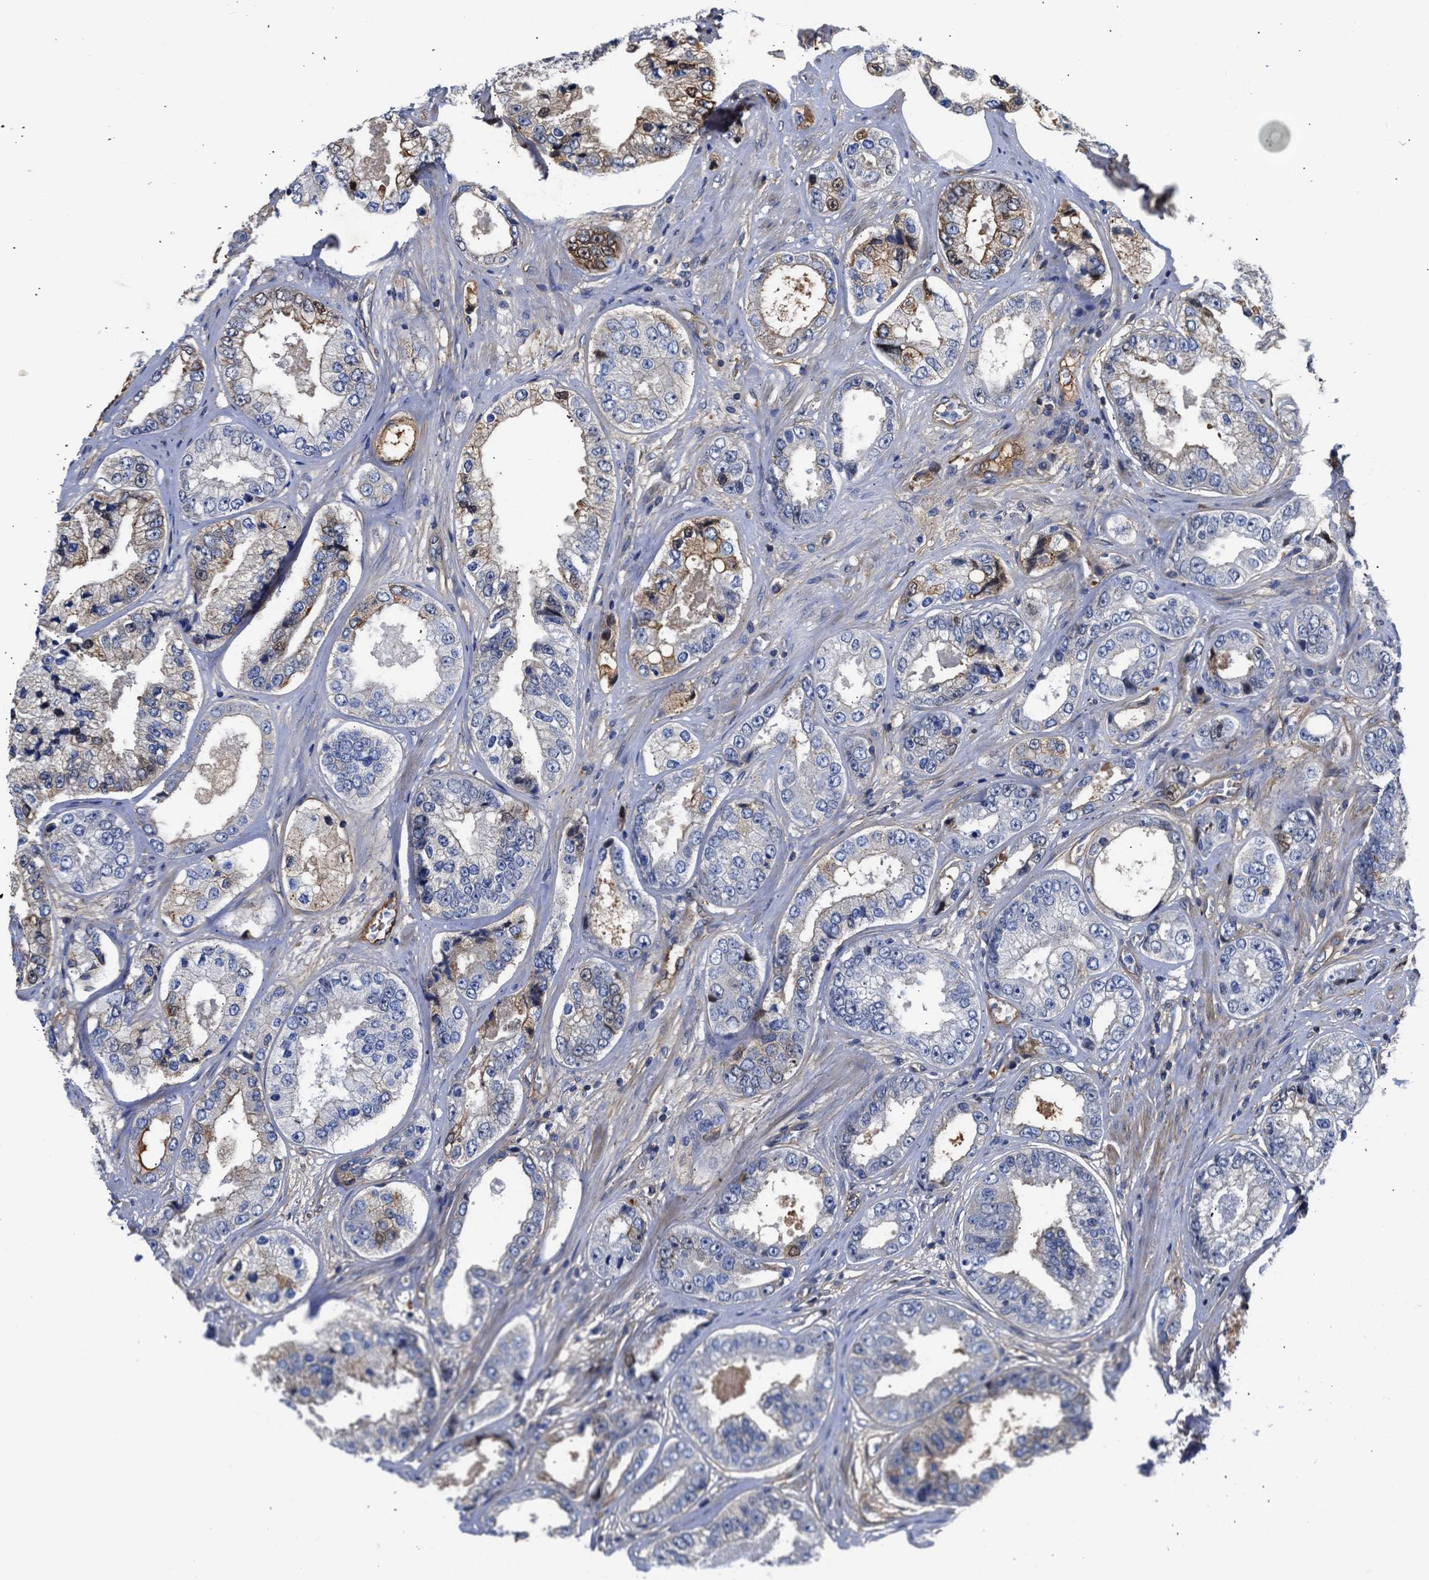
{"staining": {"intensity": "moderate", "quantity": "<25%", "location": "cytoplasmic/membranous"}, "tissue": "prostate cancer", "cell_type": "Tumor cells", "image_type": "cancer", "snomed": [{"axis": "morphology", "description": "Adenocarcinoma, High grade"}, {"axis": "topography", "description": "Prostate"}], "caption": "IHC photomicrograph of human prostate cancer stained for a protein (brown), which exhibits low levels of moderate cytoplasmic/membranous expression in approximately <25% of tumor cells.", "gene": "MAS1L", "patient": {"sex": "male", "age": 61}}